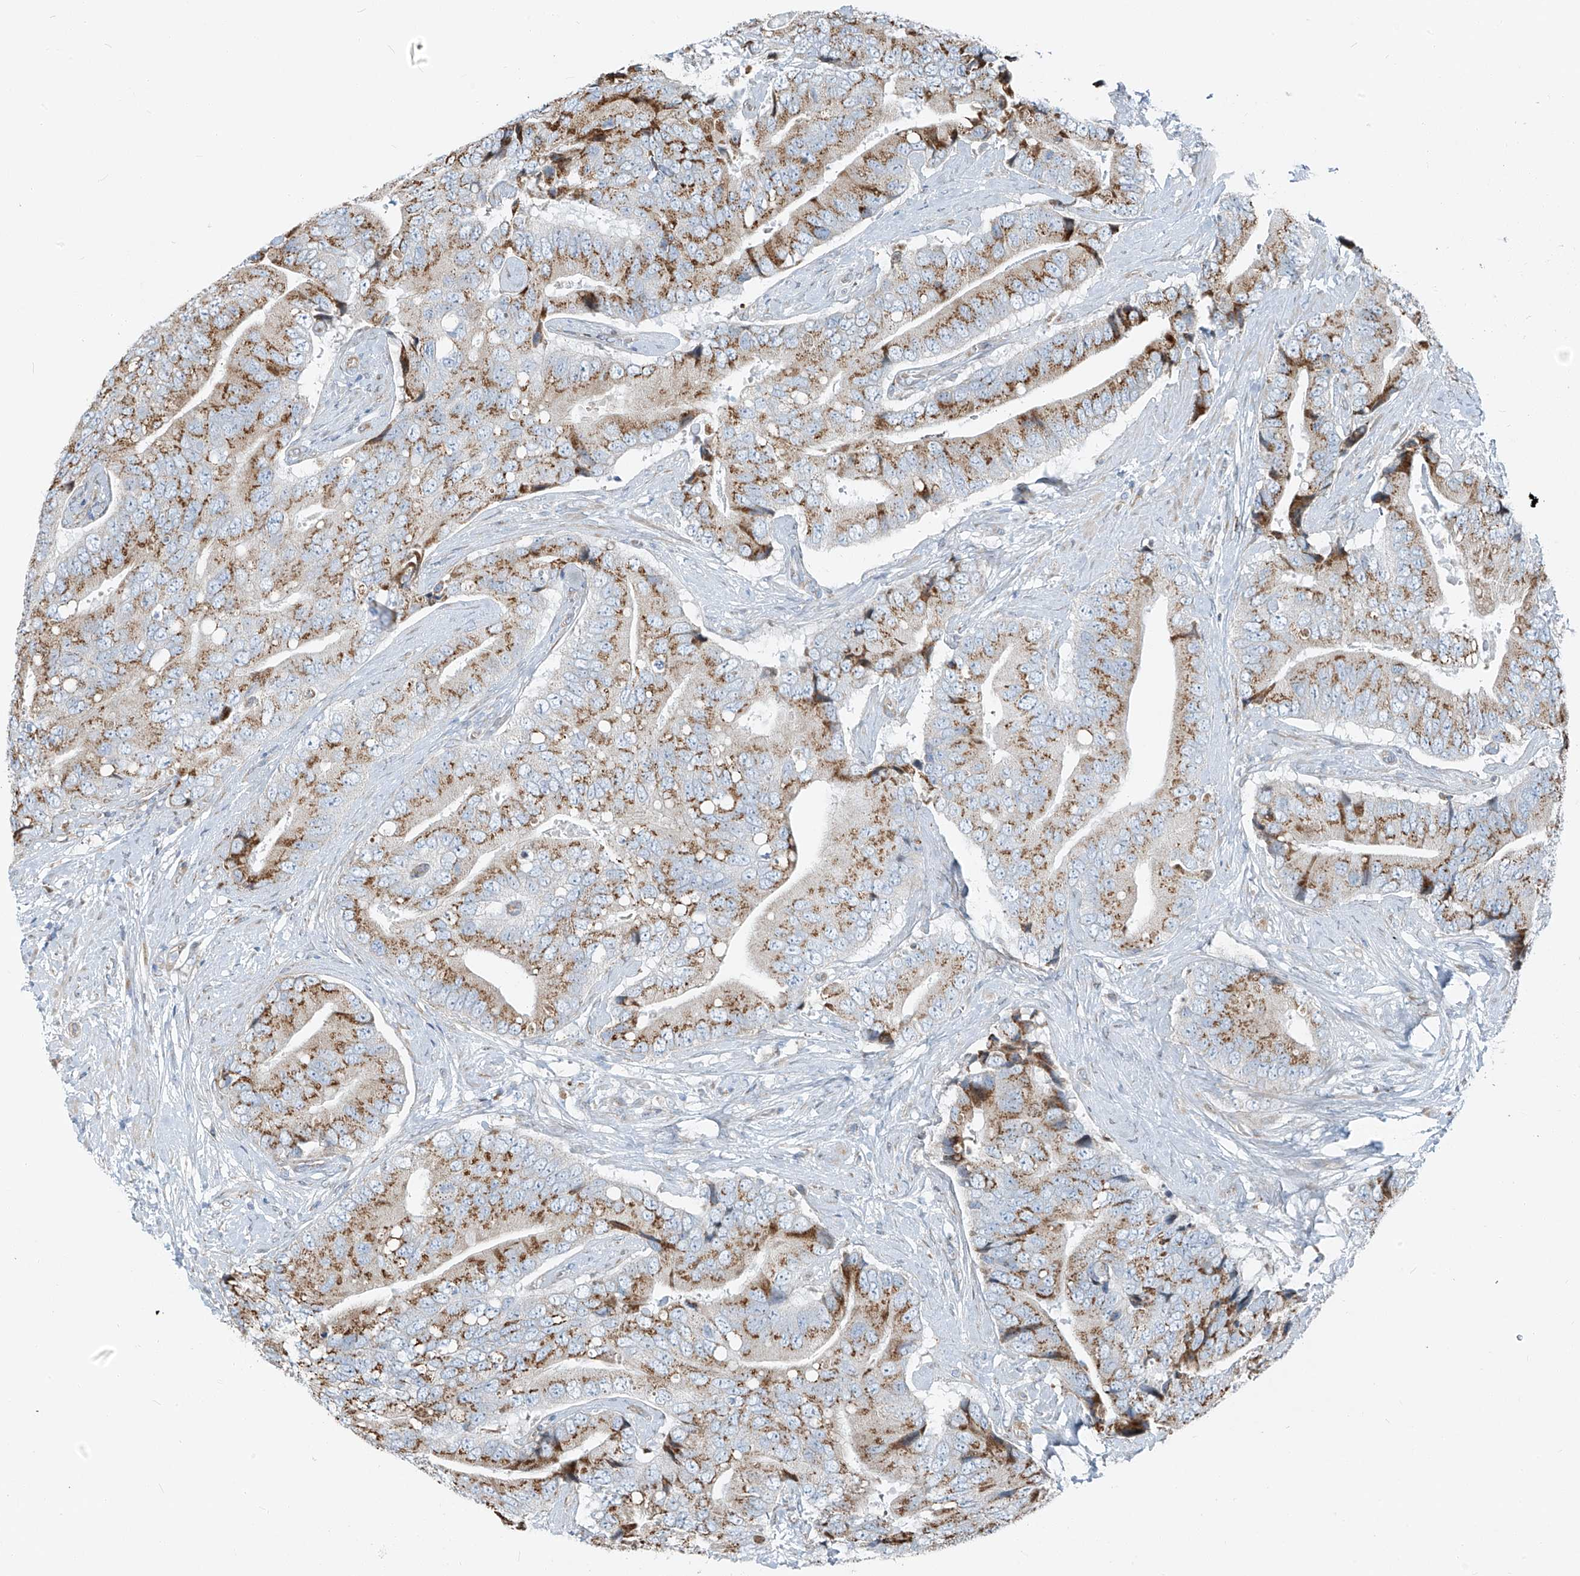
{"staining": {"intensity": "moderate", "quantity": ">75%", "location": "cytoplasmic/membranous"}, "tissue": "prostate cancer", "cell_type": "Tumor cells", "image_type": "cancer", "snomed": [{"axis": "morphology", "description": "Adenocarcinoma, High grade"}, {"axis": "topography", "description": "Prostate"}], "caption": "Immunohistochemical staining of human prostate cancer exhibits medium levels of moderate cytoplasmic/membranous protein positivity in about >75% of tumor cells. (Stains: DAB (3,3'-diaminobenzidine) in brown, nuclei in blue, Microscopy: brightfield microscopy at high magnification).", "gene": "HIC2", "patient": {"sex": "male", "age": 70}}